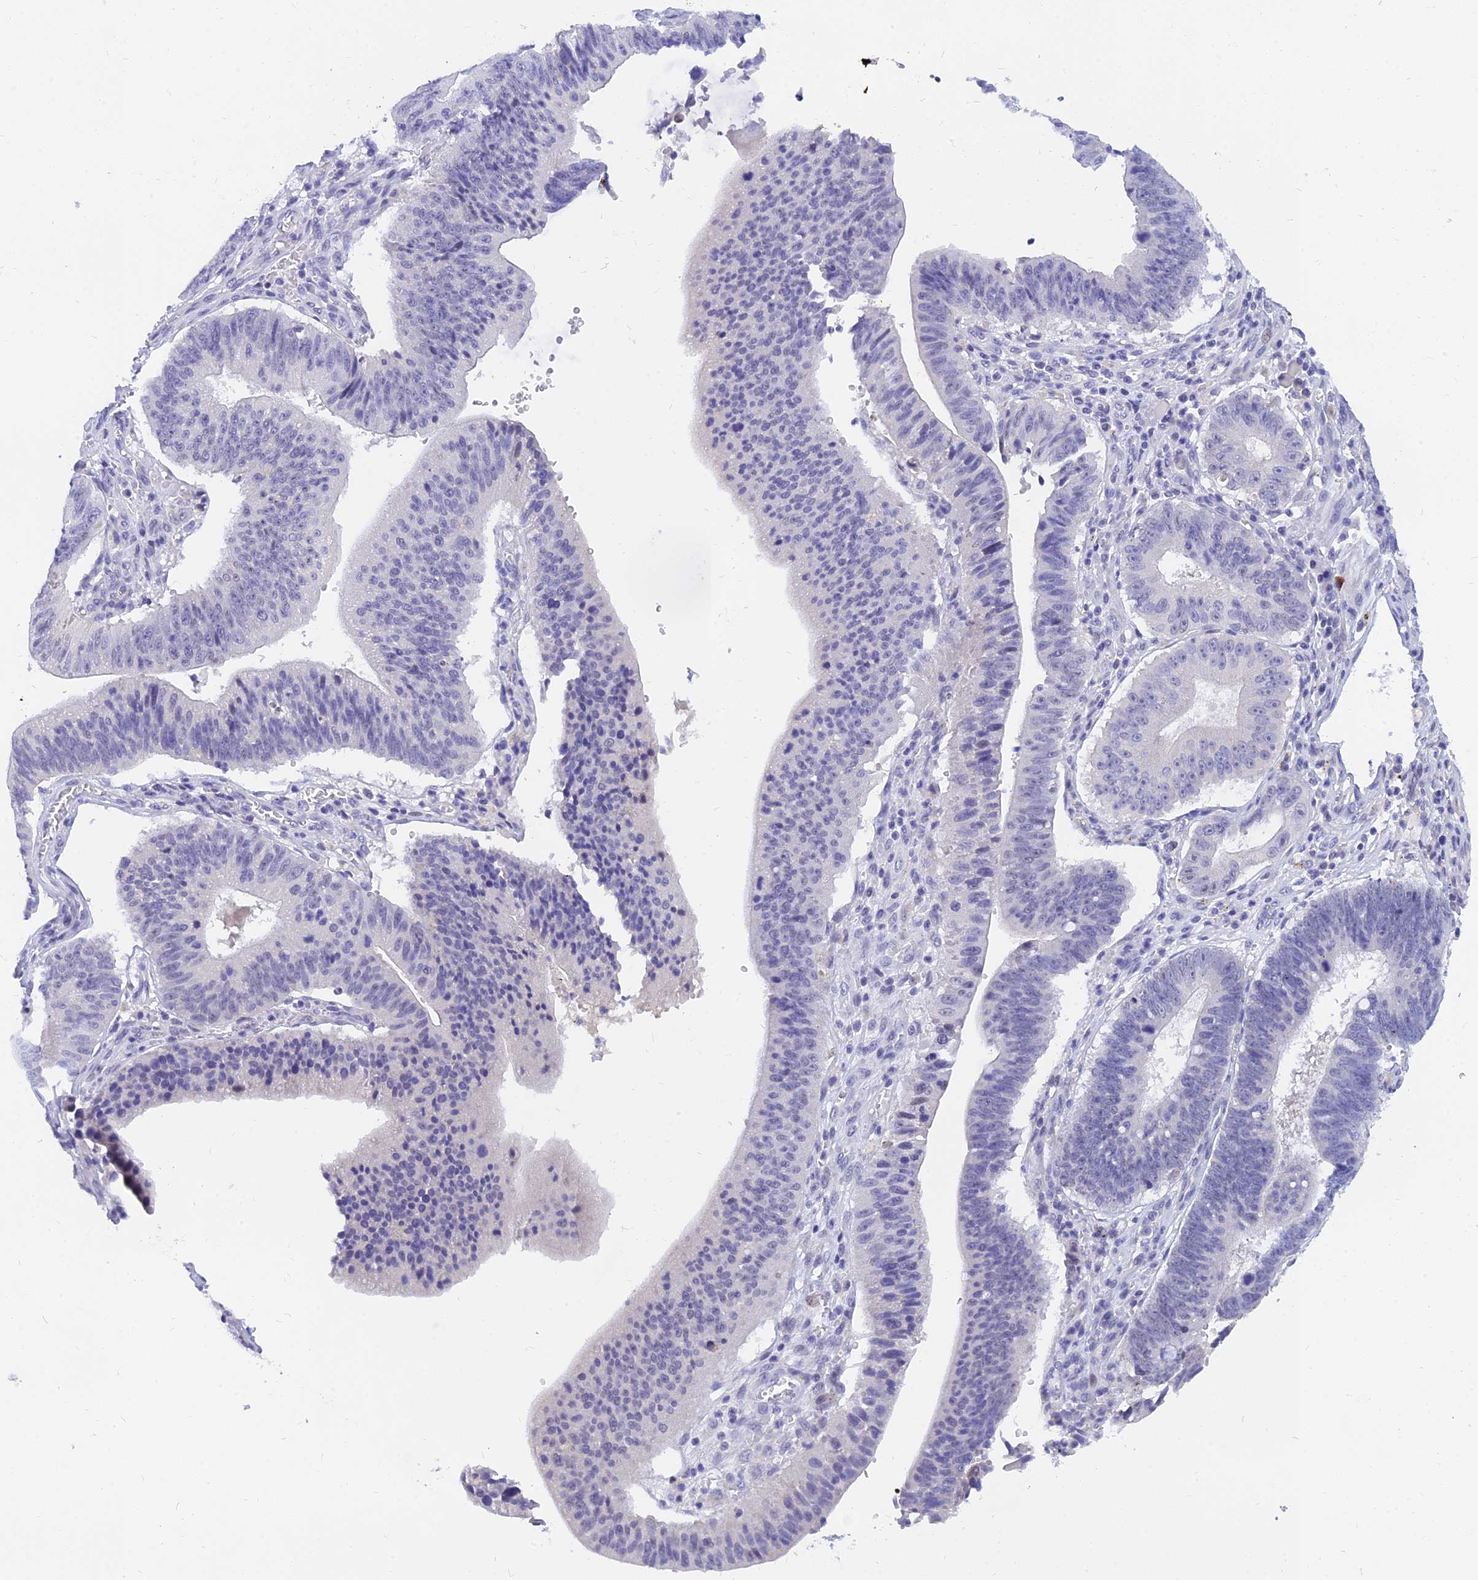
{"staining": {"intensity": "negative", "quantity": "none", "location": "none"}, "tissue": "stomach cancer", "cell_type": "Tumor cells", "image_type": "cancer", "snomed": [{"axis": "morphology", "description": "Adenocarcinoma, NOS"}, {"axis": "topography", "description": "Stomach"}], "caption": "This micrograph is of stomach cancer stained with immunohistochemistry (IHC) to label a protein in brown with the nuclei are counter-stained blue. There is no positivity in tumor cells.", "gene": "TMEM161B", "patient": {"sex": "male", "age": 59}}